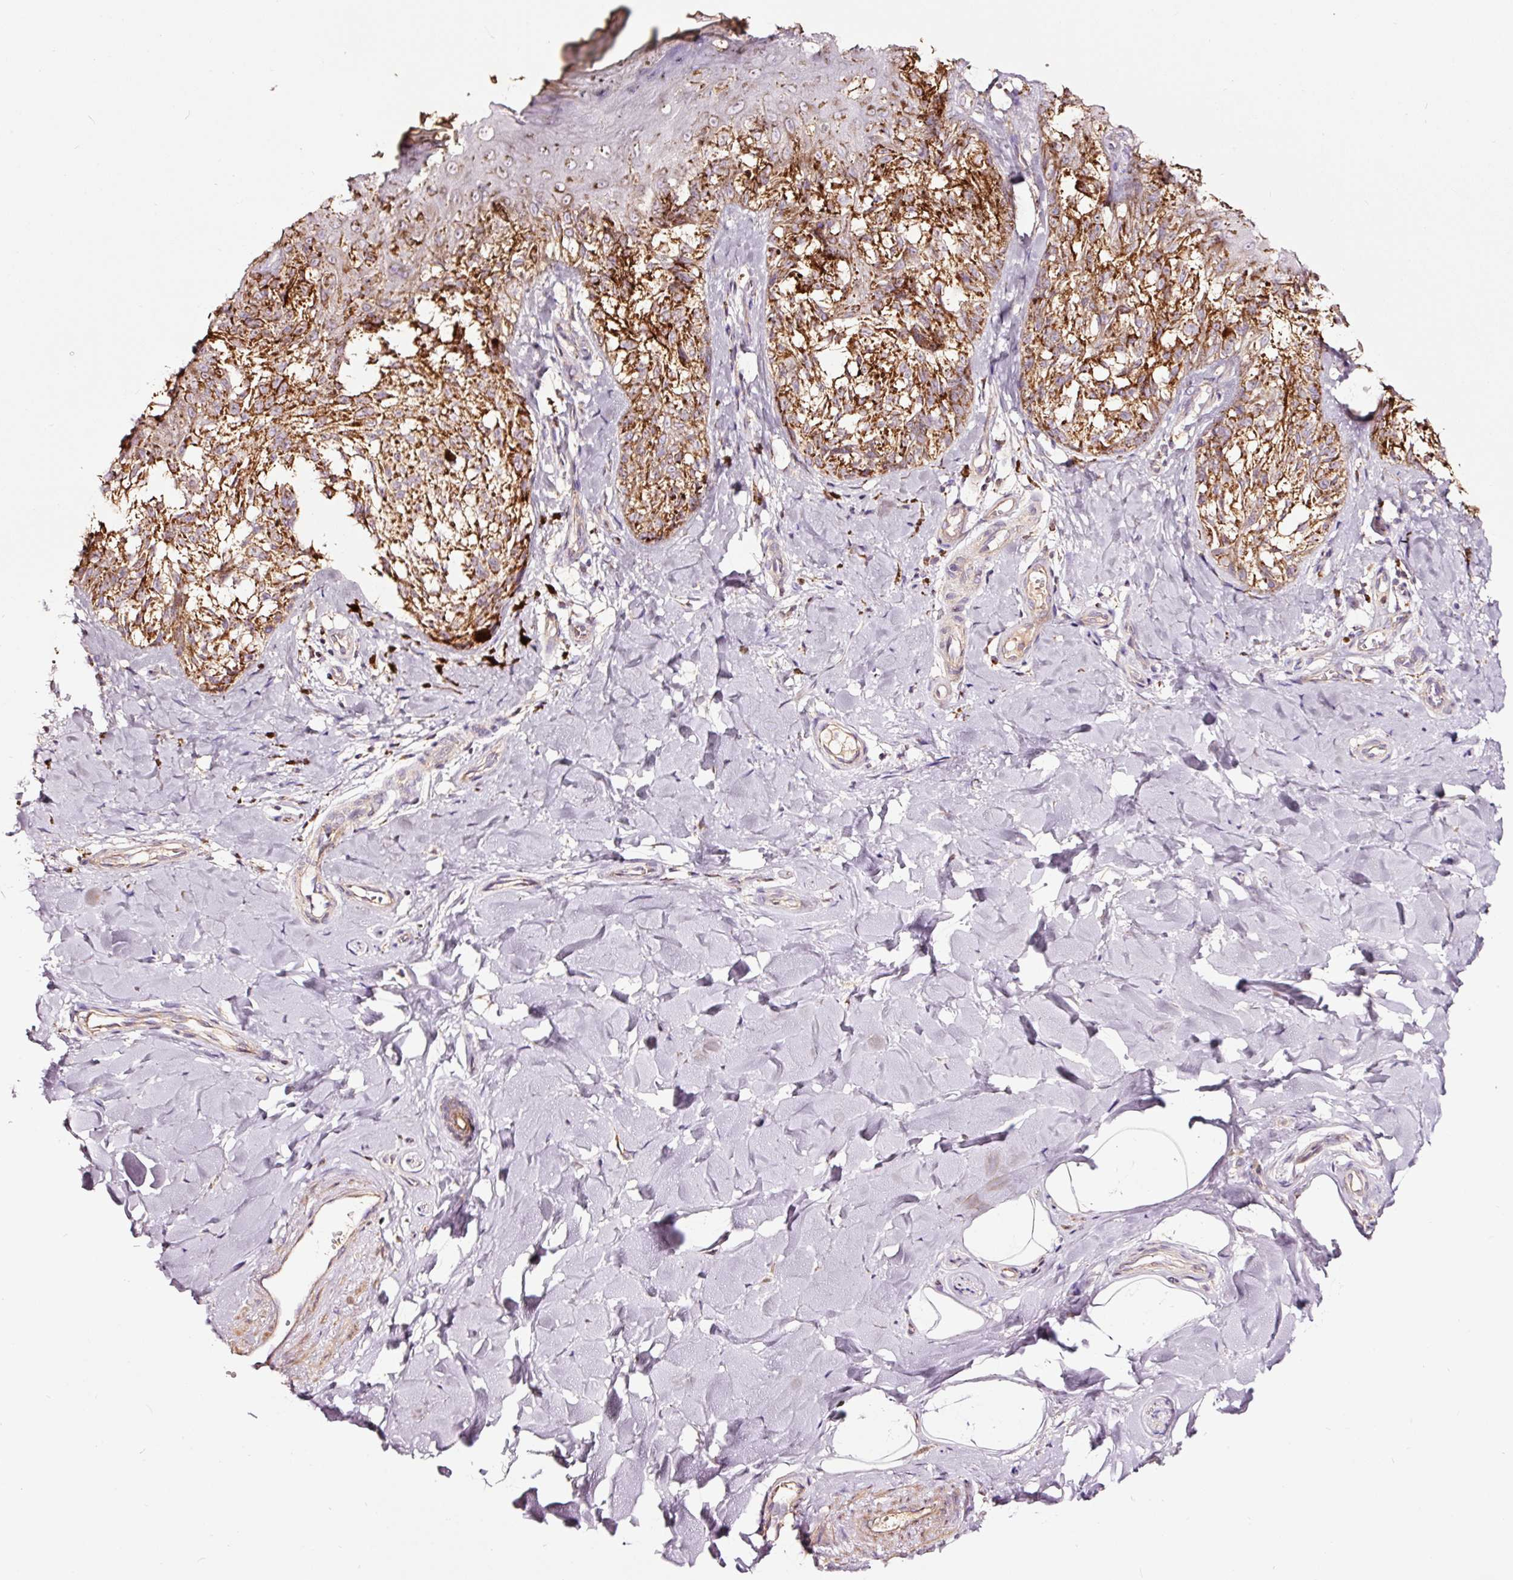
{"staining": {"intensity": "strong", "quantity": ">75%", "location": "cytoplasmic/membranous"}, "tissue": "melanoma", "cell_type": "Tumor cells", "image_type": "cancer", "snomed": [{"axis": "morphology", "description": "Malignant melanoma, NOS"}, {"axis": "topography", "description": "Skin"}], "caption": "Tumor cells reveal high levels of strong cytoplasmic/membranous staining in approximately >75% of cells in human melanoma.", "gene": "TPM1", "patient": {"sex": "female", "age": 65}}